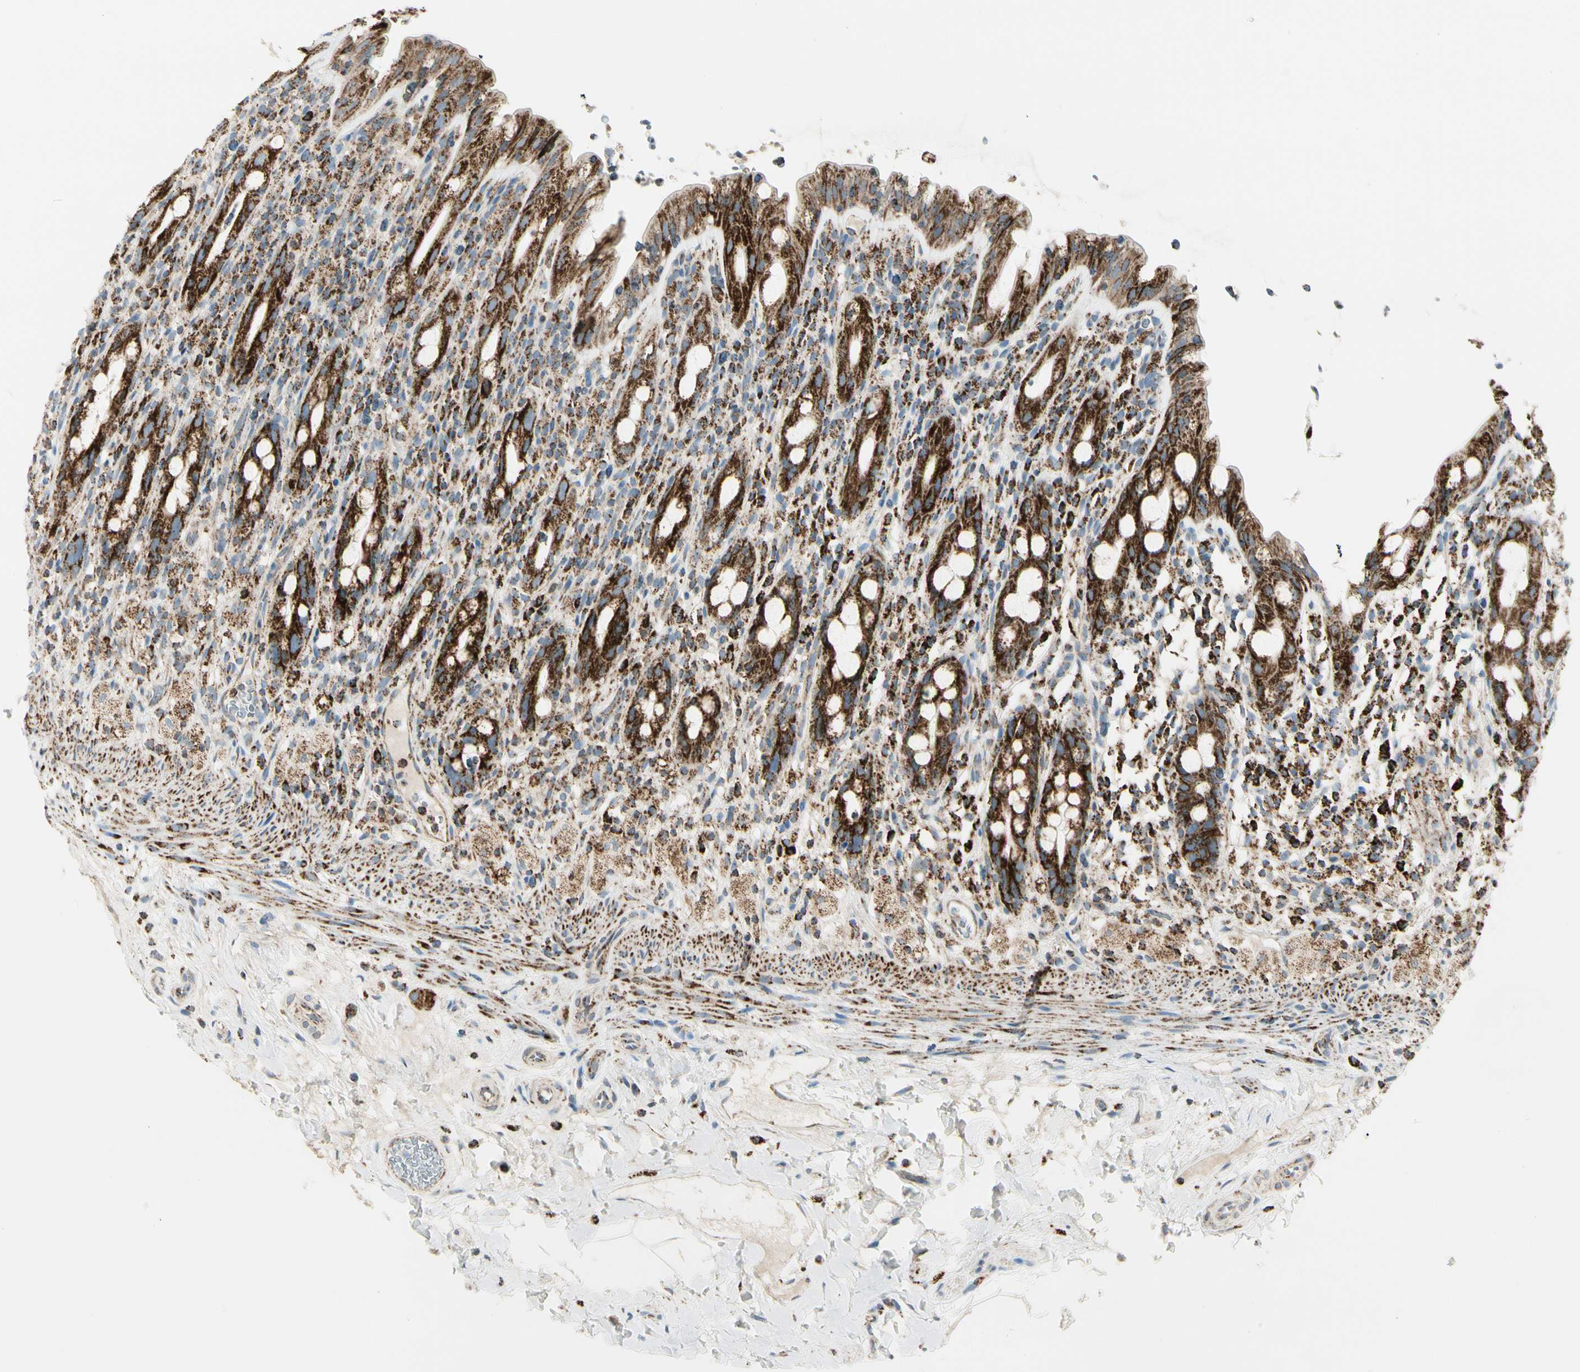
{"staining": {"intensity": "strong", "quantity": ">75%", "location": "cytoplasmic/membranous"}, "tissue": "rectum", "cell_type": "Glandular cells", "image_type": "normal", "snomed": [{"axis": "morphology", "description": "Normal tissue, NOS"}, {"axis": "topography", "description": "Rectum"}], "caption": "Approximately >75% of glandular cells in normal human rectum exhibit strong cytoplasmic/membranous protein positivity as visualized by brown immunohistochemical staining.", "gene": "ME2", "patient": {"sex": "male", "age": 44}}